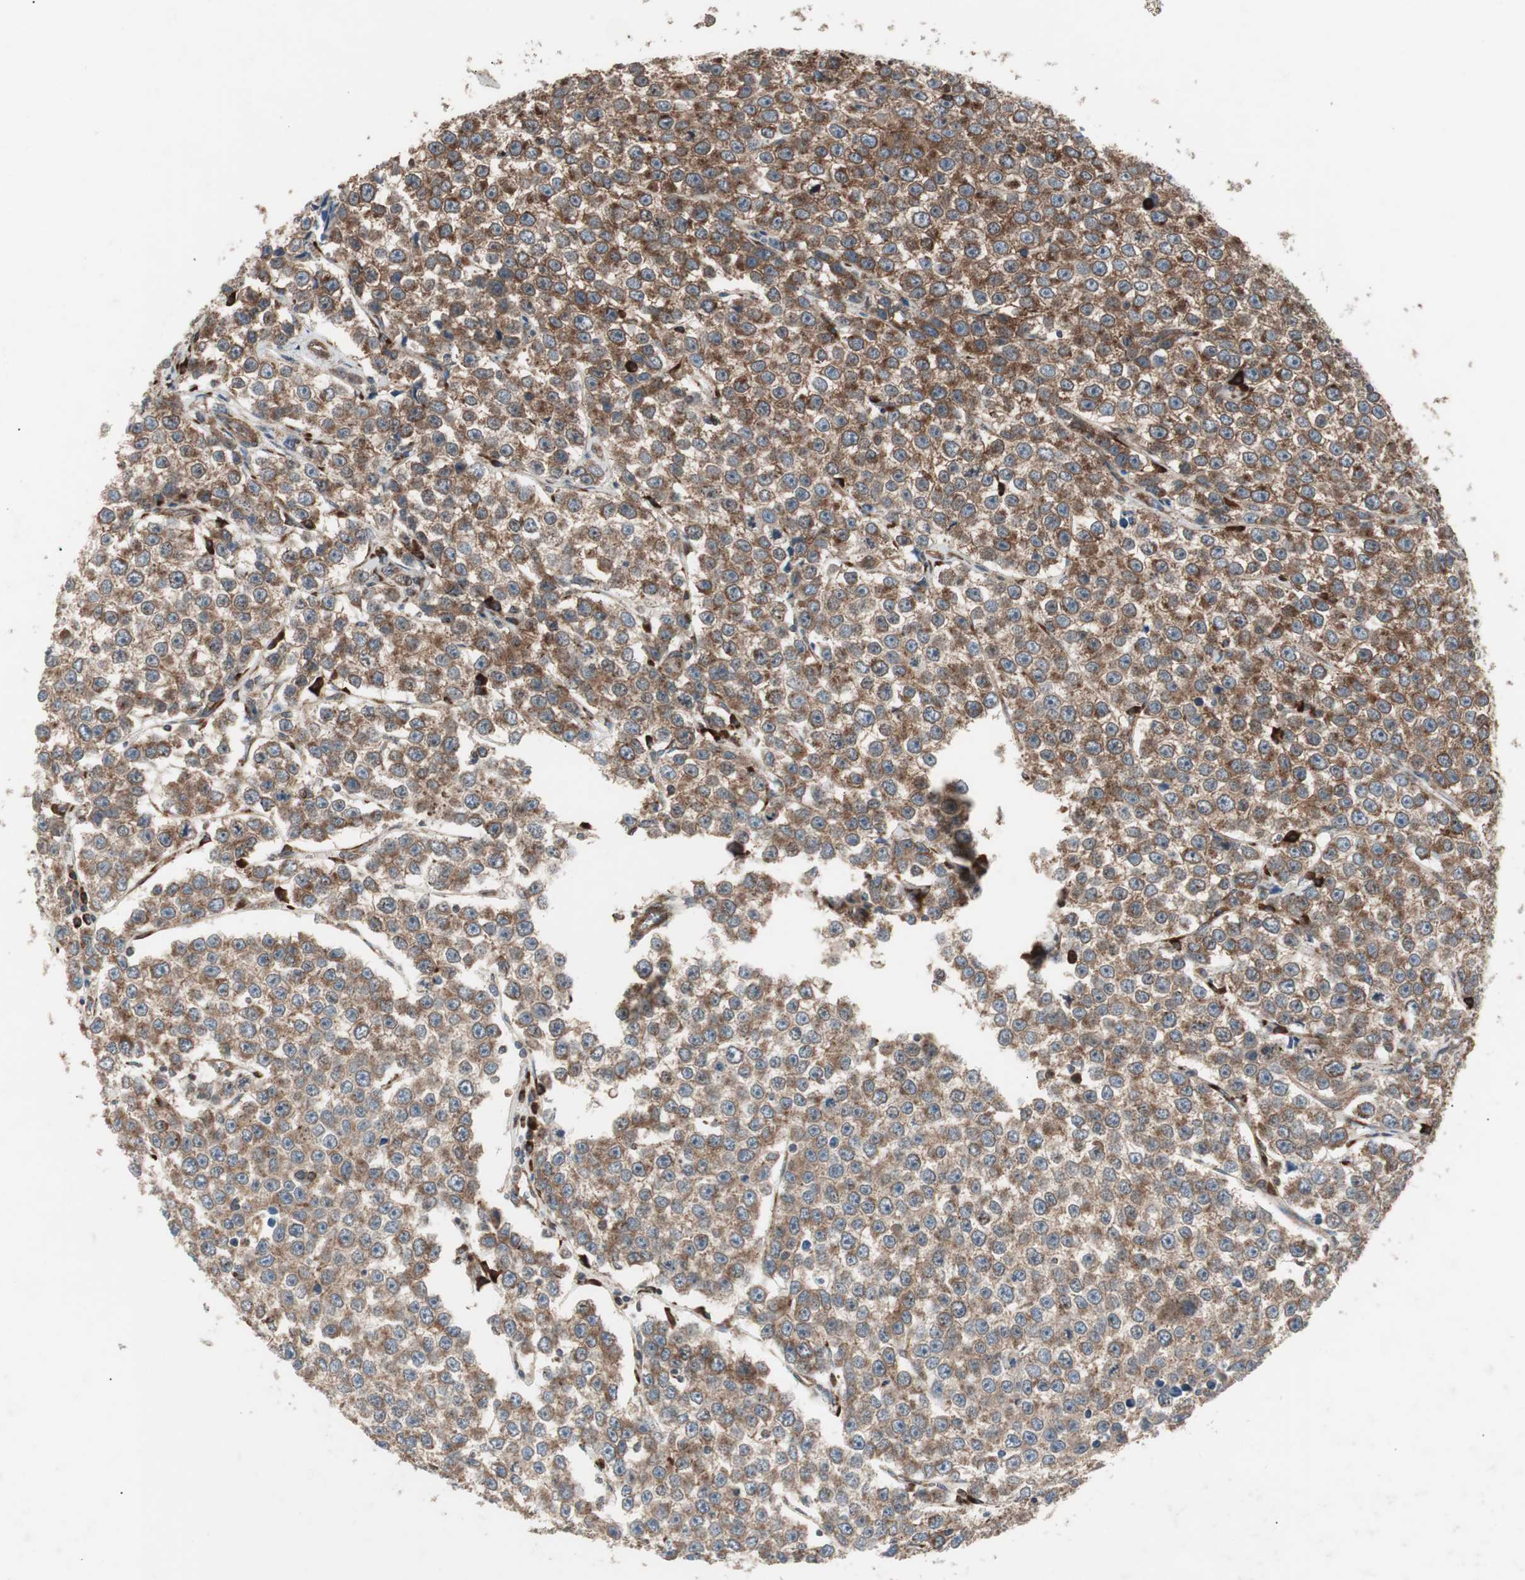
{"staining": {"intensity": "moderate", "quantity": ">75%", "location": "cytoplasmic/membranous"}, "tissue": "testis cancer", "cell_type": "Tumor cells", "image_type": "cancer", "snomed": [{"axis": "morphology", "description": "Seminoma, NOS"}, {"axis": "morphology", "description": "Carcinoma, Embryonal, NOS"}, {"axis": "topography", "description": "Testis"}], "caption": "IHC staining of testis cancer (embryonal carcinoma), which reveals medium levels of moderate cytoplasmic/membranous positivity in approximately >75% of tumor cells indicating moderate cytoplasmic/membranous protein positivity. The staining was performed using DAB (3,3'-diaminobenzidine) (brown) for protein detection and nuclei were counterstained in hematoxylin (blue).", "gene": "LZTS1", "patient": {"sex": "male", "age": 52}}